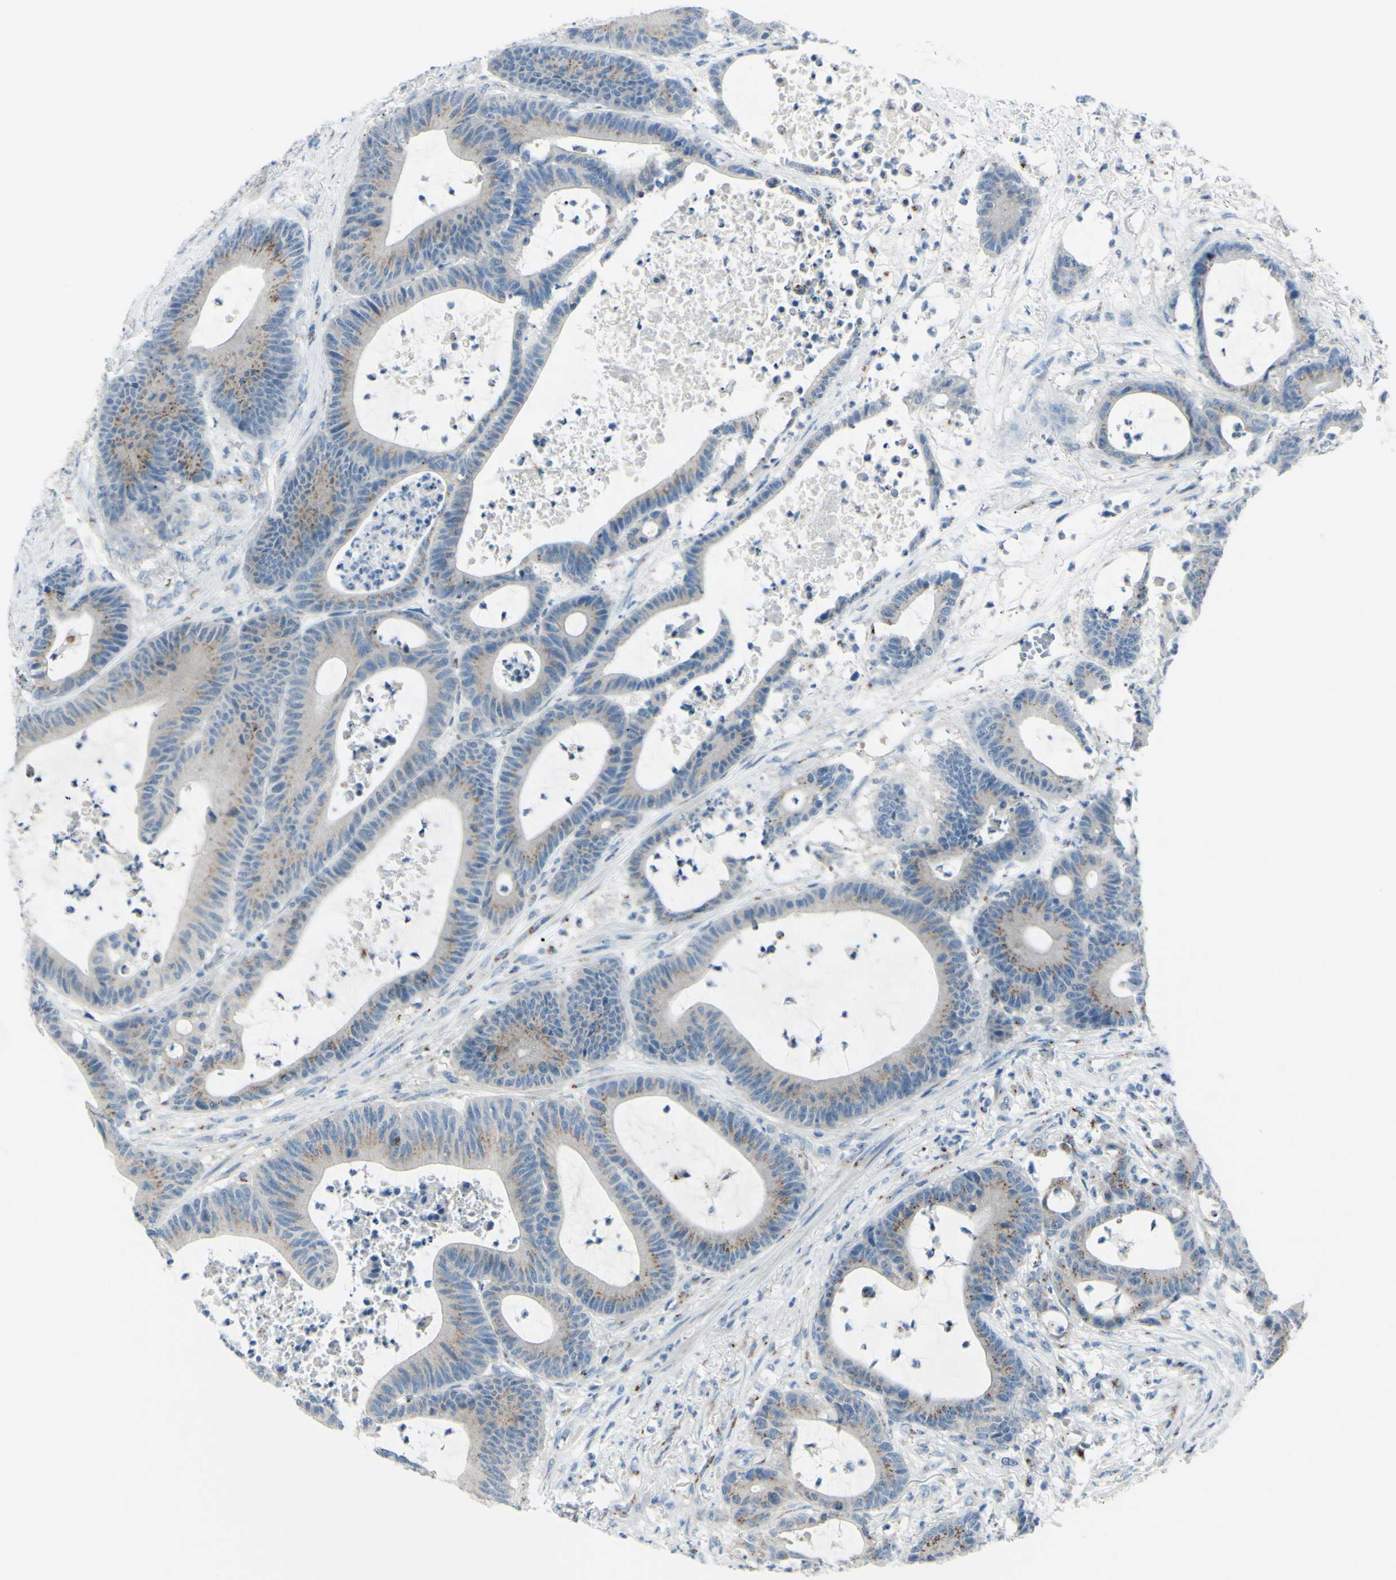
{"staining": {"intensity": "weak", "quantity": "25%-75%", "location": "cytoplasmic/membranous"}, "tissue": "colorectal cancer", "cell_type": "Tumor cells", "image_type": "cancer", "snomed": [{"axis": "morphology", "description": "Adenocarcinoma, NOS"}, {"axis": "topography", "description": "Colon"}], "caption": "Adenocarcinoma (colorectal) stained with DAB IHC displays low levels of weak cytoplasmic/membranous expression in approximately 25%-75% of tumor cells. The staining was performed using DAB (3,3'-diaminobenzidine) to visualize the protein expression in brown, while the nuclei were stained in blue with hematoxylin (Magnification: 20x).", "gene": "B4GALT1", "patient": {"sex": "female", "age": 84}}